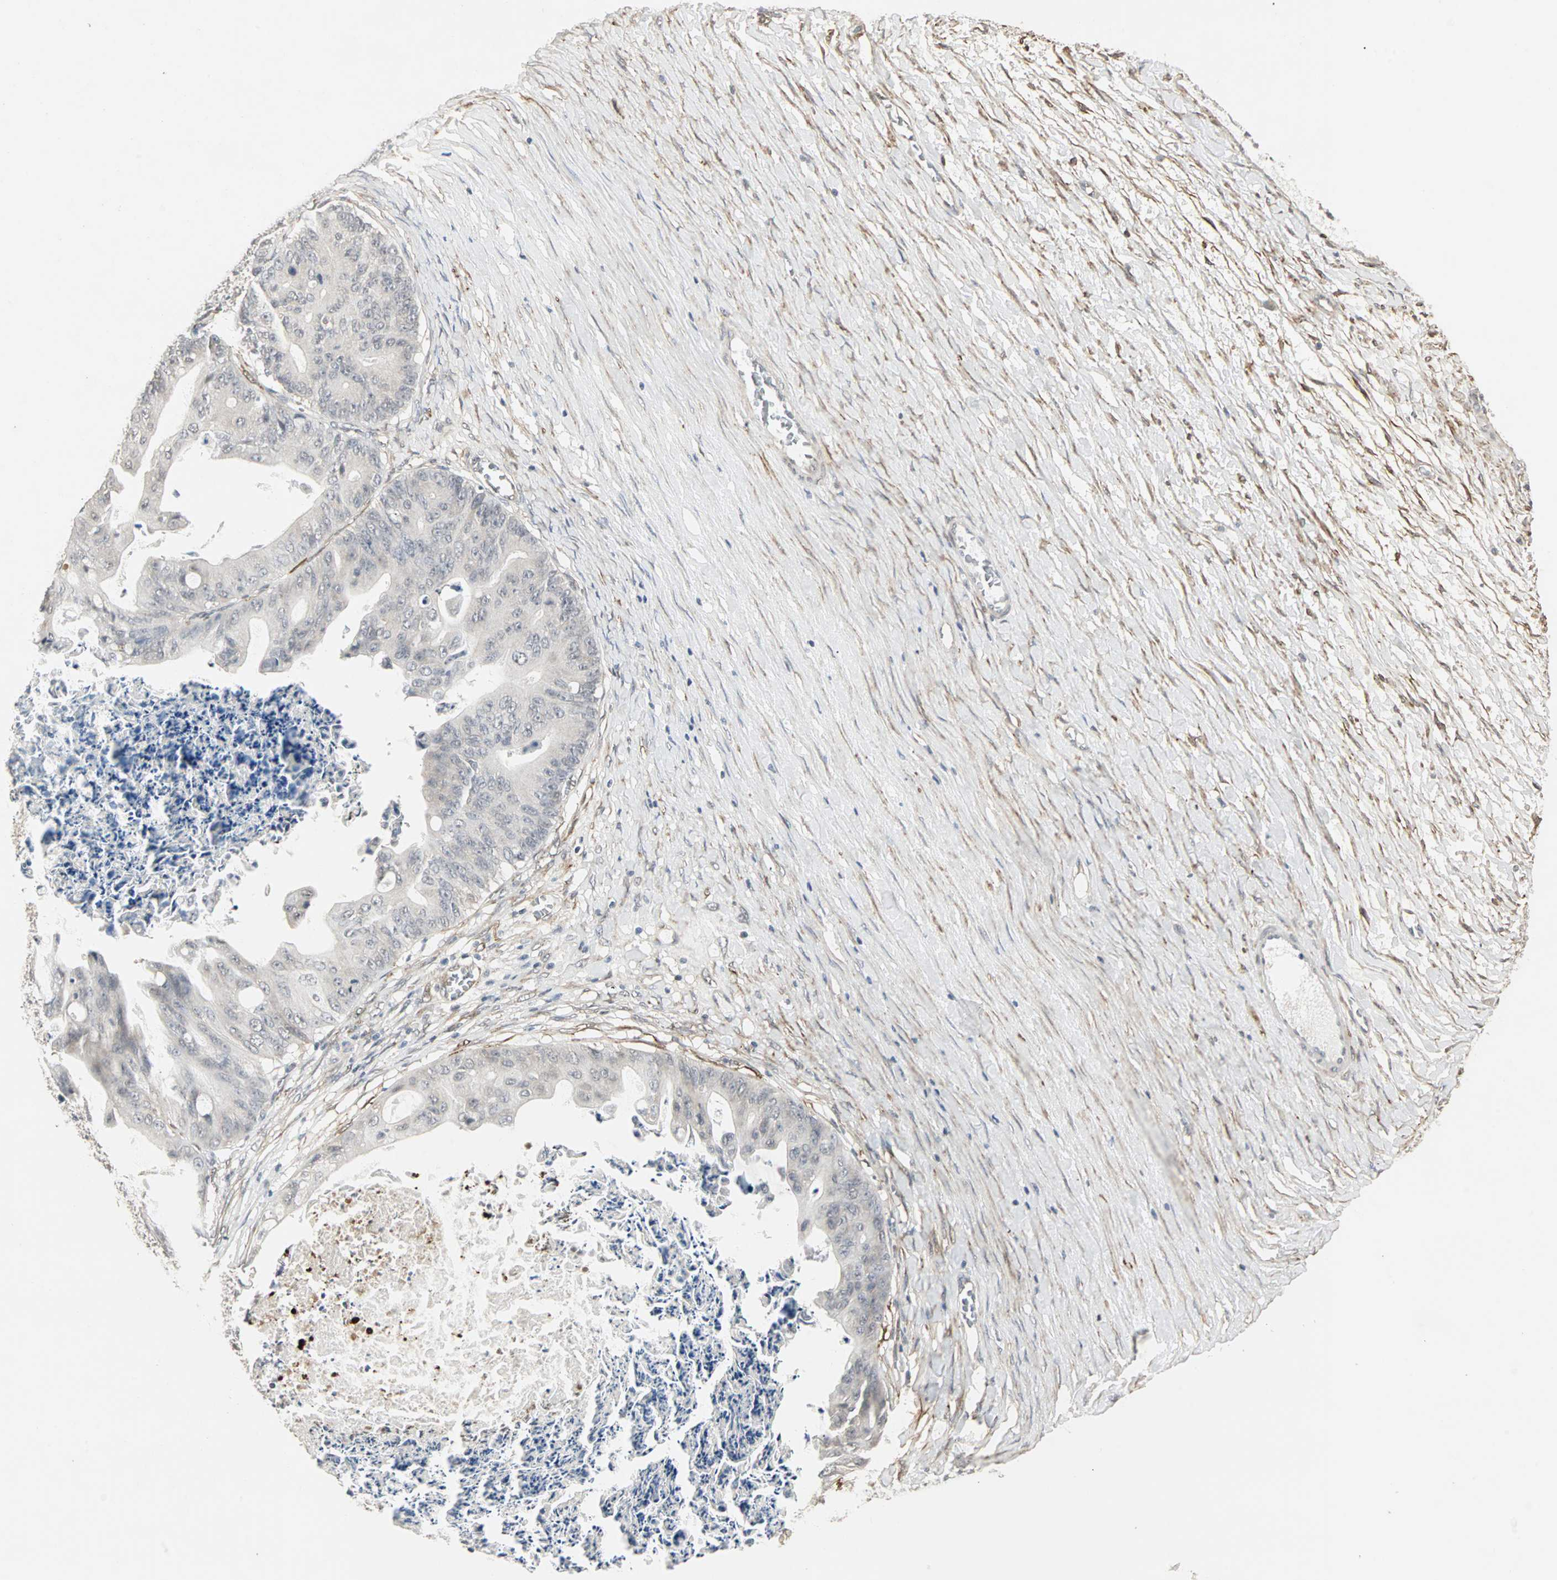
{"staining": {"intensity": "negative", "quantity": "none", "location": "none"}, "tissue": "ovarian cancer", "cell_type": "Tumor cells", "image_type": "cancer", "snomed": [{"axis": "morphology", "description": "Cystadenocarcinoma, mucinous, NOS"}, {"axis": "topography", "description": "Ovary"}], "caption": "The immunohistochemistry (IHC) micrograph has no significant positivity in tumor cells of mucinous cystadenocarcinoma (ovarian) tissue.", "gene": "TRPV4", "patient": {"sex": "female", "age": 37}}